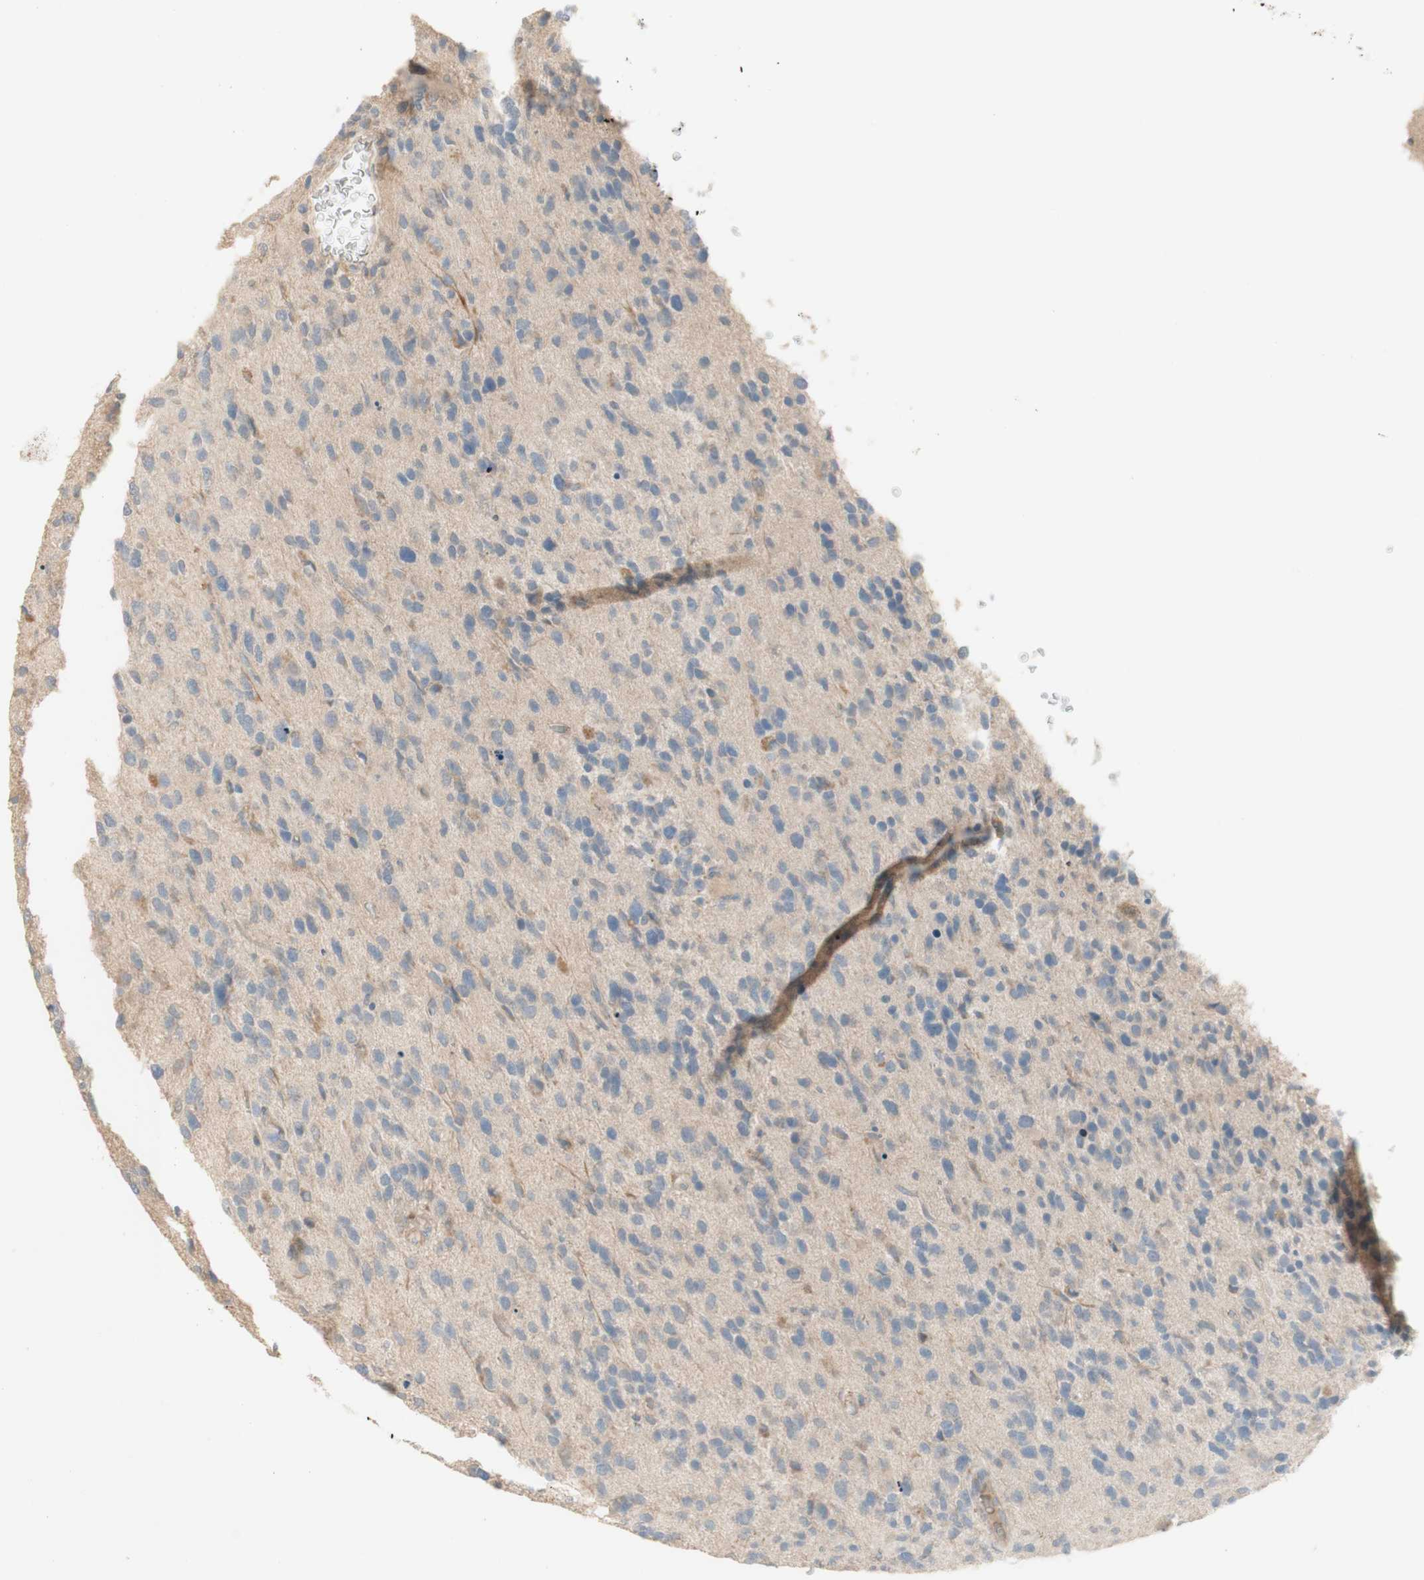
{"staining": {"intensity": "negative", "quantity": "none", "location": "none"}, "tissue": "glioma", "cell_type": "Tumor cells", "image_type": "cancer", "snomed": [{"axis": "morphology", "description": "Glioma, malignant, High grade"}, {"axis": "topography", "description": "Brain"}], "caption": "Immunohistochemistry photomicrograph of neoplastic tissue: human glioma stained with DAB exhibits no significant protein expression in tumor cells. The staining is performed using DAB brown chromogen with nuclei counter-stained in using hematoxylin.", "gene": "PTGER4", "patient": {"sex": "female", "age": 58}}